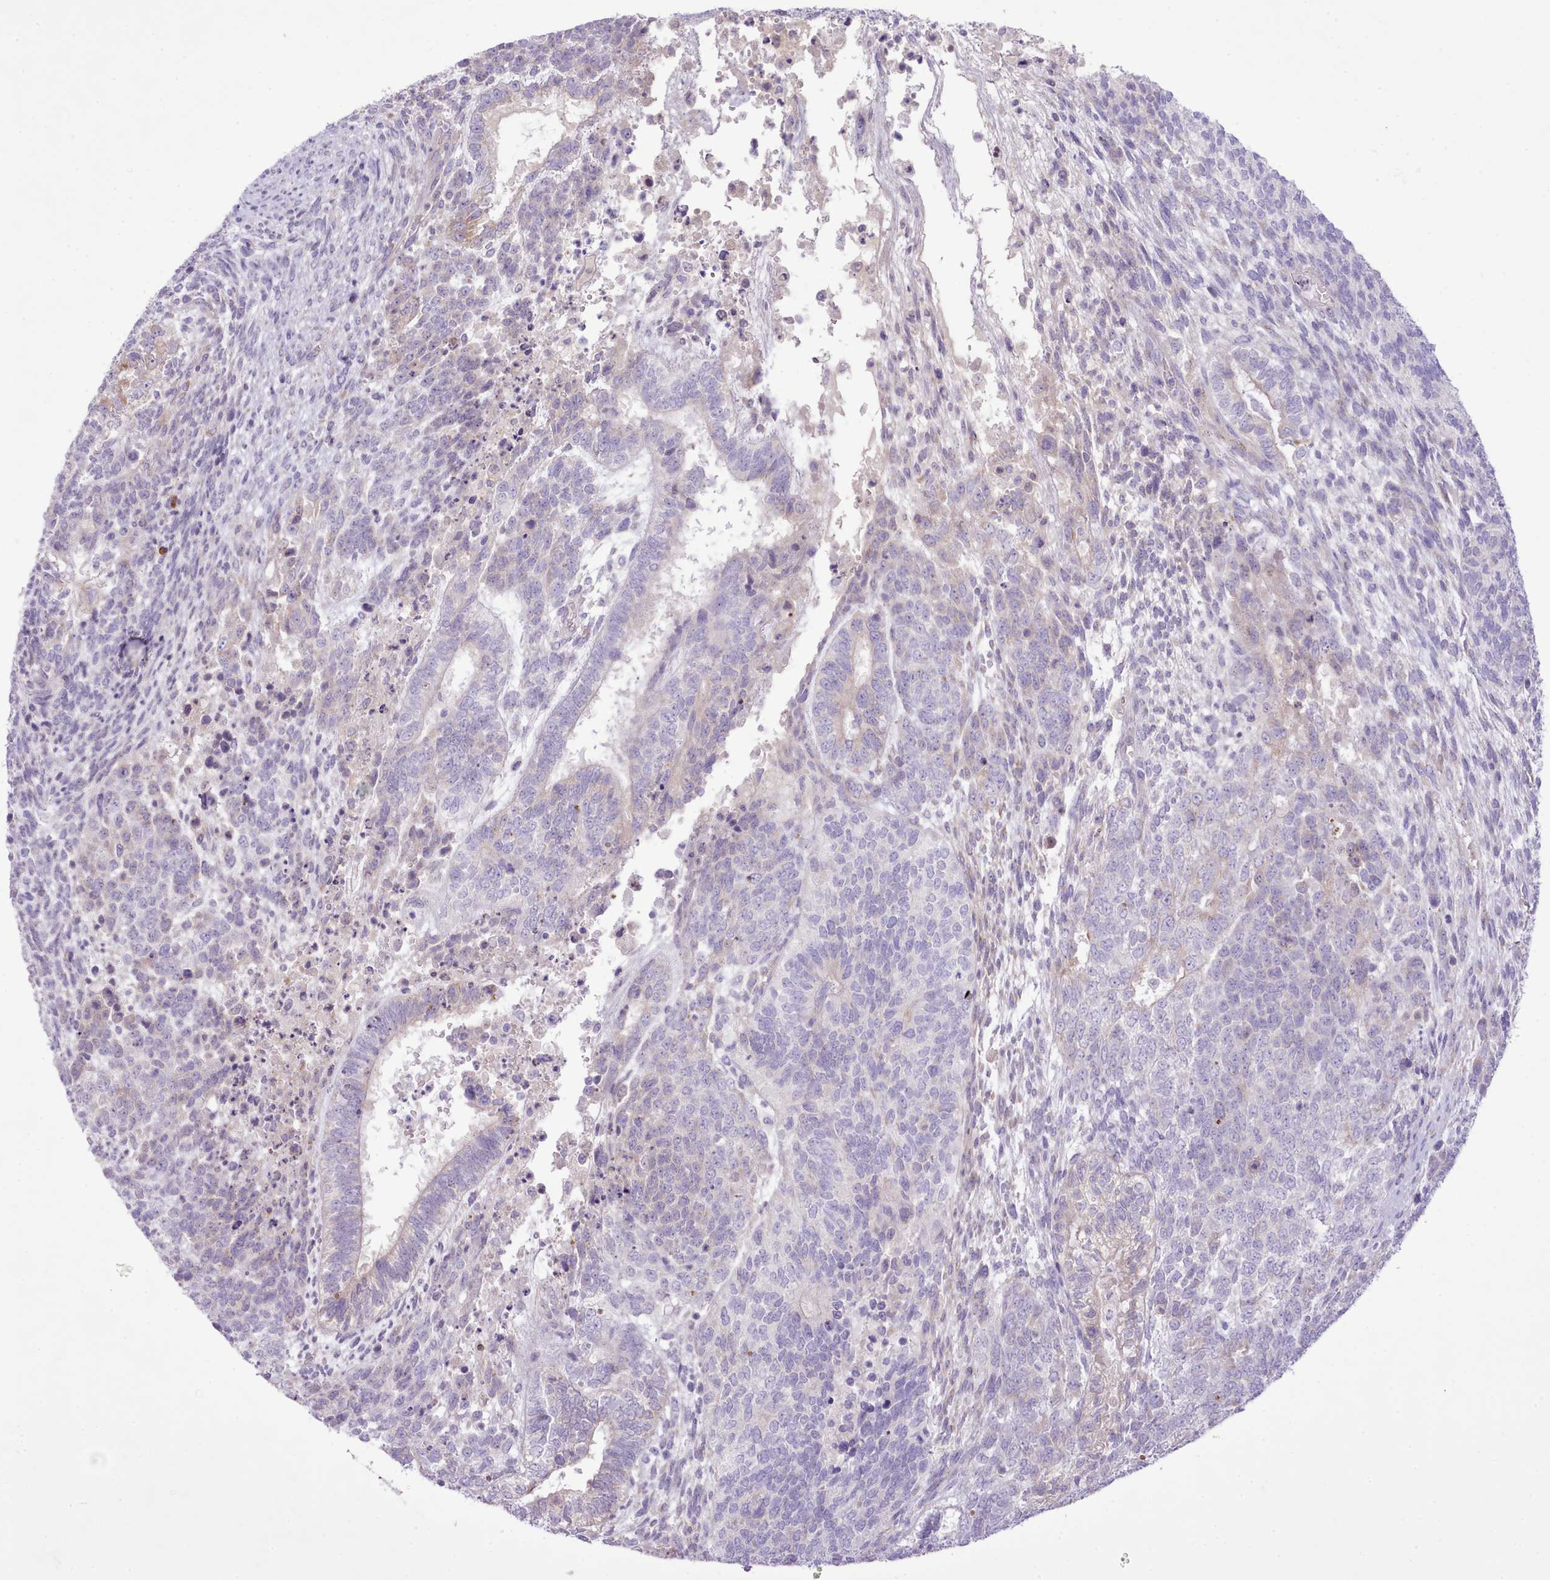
{"staining": {"intensity": "negative", "quantity": "none", "location": "none"}, "tissue": "testis cancer", "cell_type": "Tumor cells", "image_type": "cancer", "snomed": [{"axis": "morphology", "description": "Carcinoma, Embryonal, NOS"}, {"axis": "topography", "description": "Testis"}], "caption": "Tumor cells are negative for protein expression in human testis embryonal carcinoma.", "gene": "CCL1", "patient": {"sex": "male", "age": 23}}